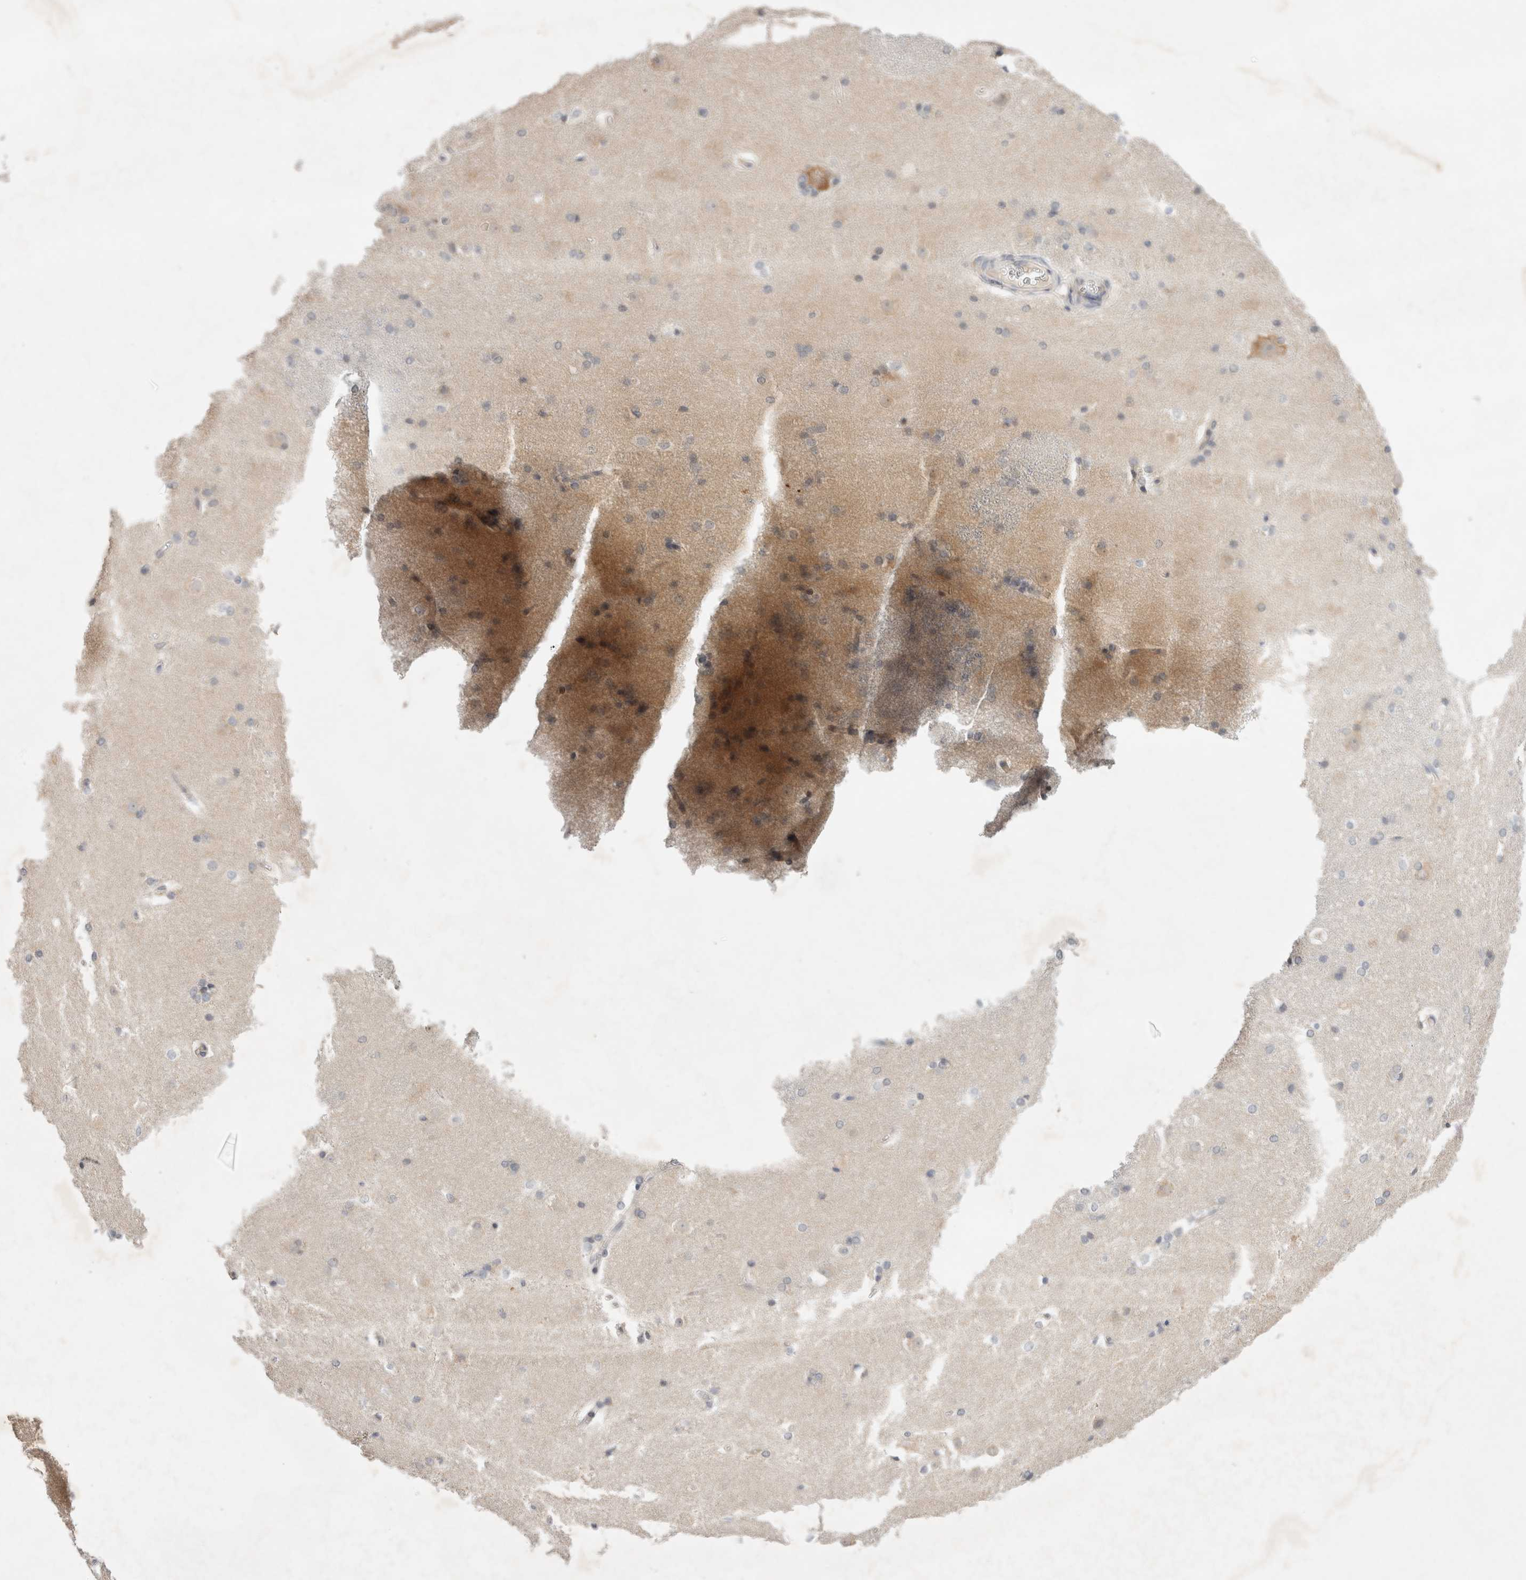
{"staining": {"intensity": "negative", "quantity": "none", "location": "none"}, "tissue": "caudate", "cell_type": "Glial cells", "image_type": "normal", "snomed": [{"axis": "morphology", "description": "Normal tissue, NOS"}, {"axis": "topography", "description": "Lateral ventricle wall"}], "caption": "An IHC photomicrograph of benign caudate is shown. There is no staining in glial cells of caudate.", "gene": "NEDD4L", "patient": {"sex": "female", "age": 19}}